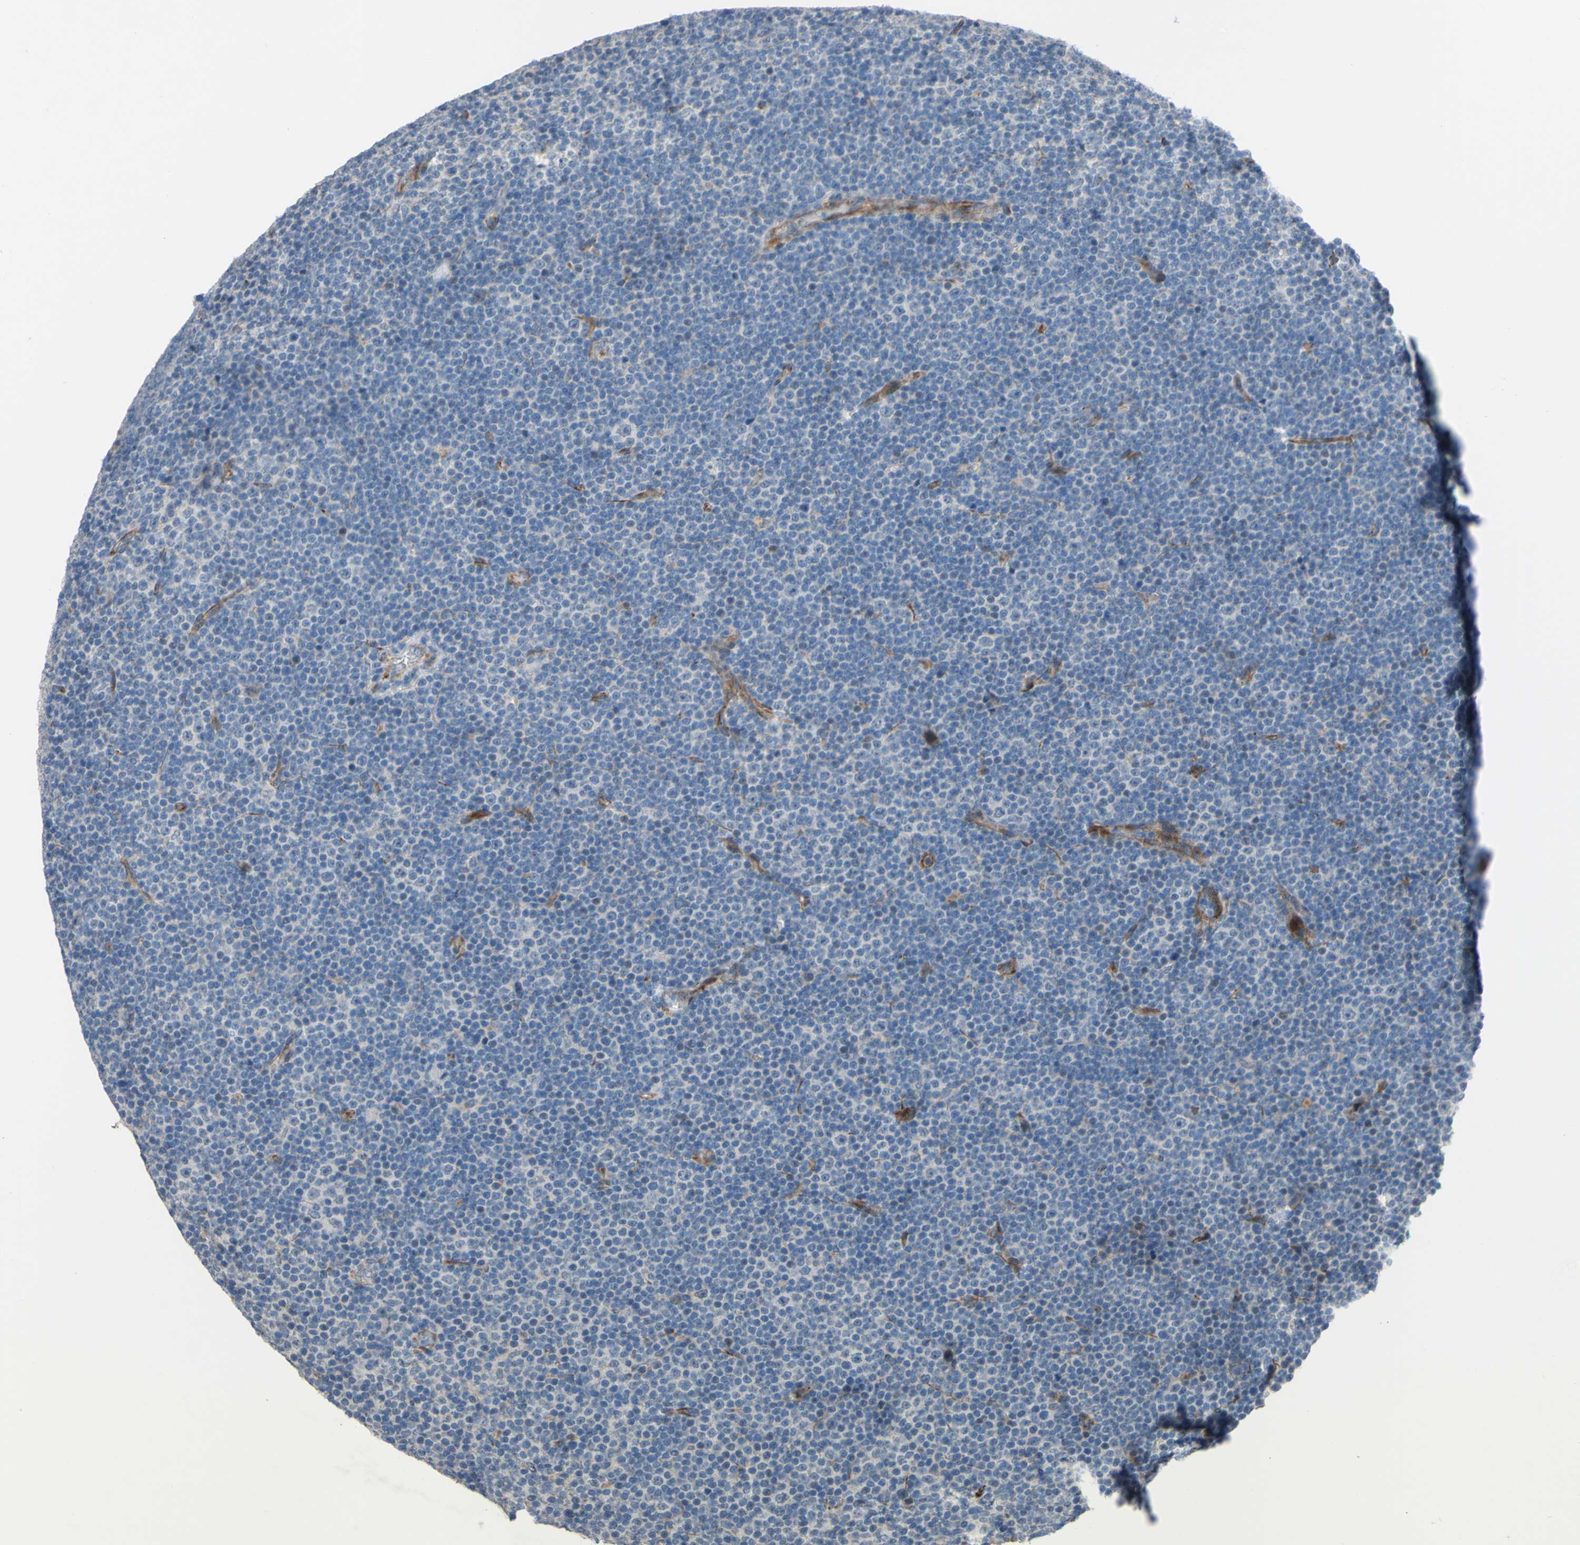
{"staining": {"intensity": "negative", "quantity": "none", "location": "none"}, "tissue": "lymphoma", "cell_type": "Tumor cells", "image_type": "cancer", "snomed": [{"axis": "morphology", "description": "Malignant lymphoma, non-Hodgkin's type, Low grade"}, {"axis": "topography", "description": "Lymph node"}], "caption": "This histopathology image is of lymphoma stained with immunohistochemistry (IHC) to label a protein in brown with the nuclei are counter-stained blue. There is no expression in tumor cells.", "gene": "CDCP1", "patient": {"sex": "female", "age": 67}}